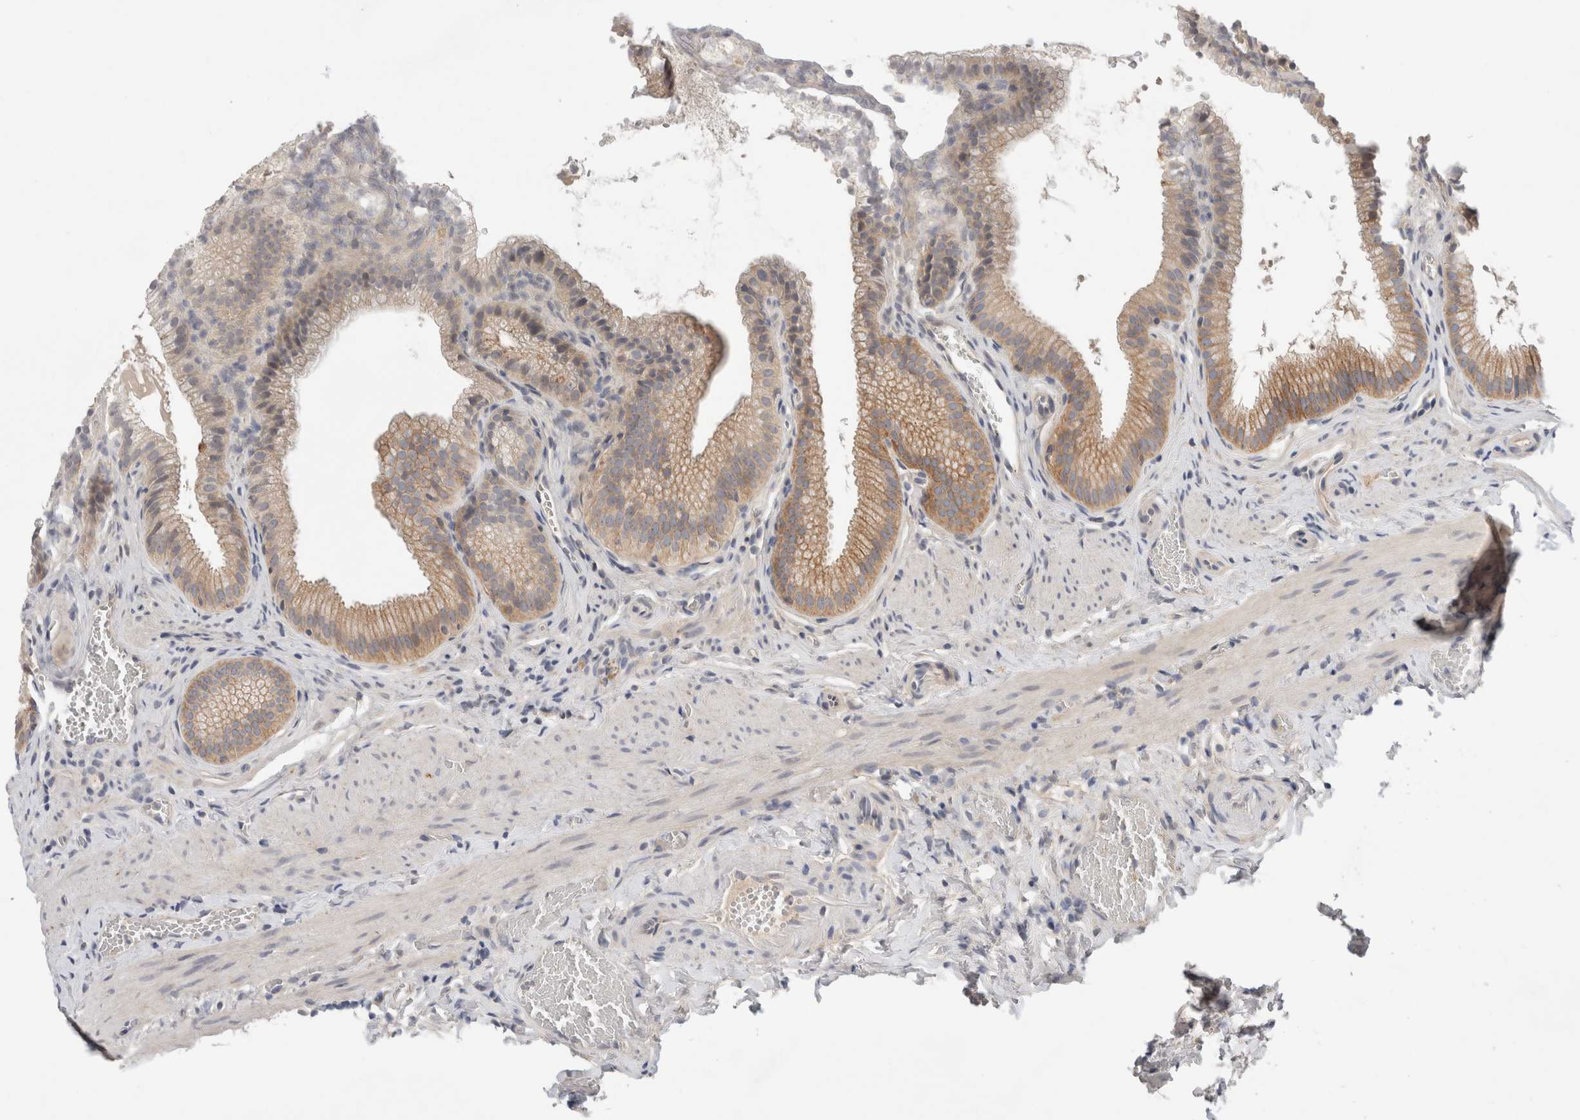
{"staining": {"intensity": "moderate", "quantity": ">75%", "location": "cytoplasmic/membranous"}, "tissue": "gallbladder", "cell_type": "Glandular cells", "image_type": "normal", "snomed": [{"axis": "morphology", "description": "Normal tissue, NOS"}, {"axis": "topography", "description": "Gallbladder"}], "caption": "Unremarkable gallbladder was stained to show a protein in brown. There is medium levels of moderate cytoplasmic/membranous positivity in about >75% of glandular cells.", "gene": "HCN3", "patient": {"sex": "male", "age": 38}}